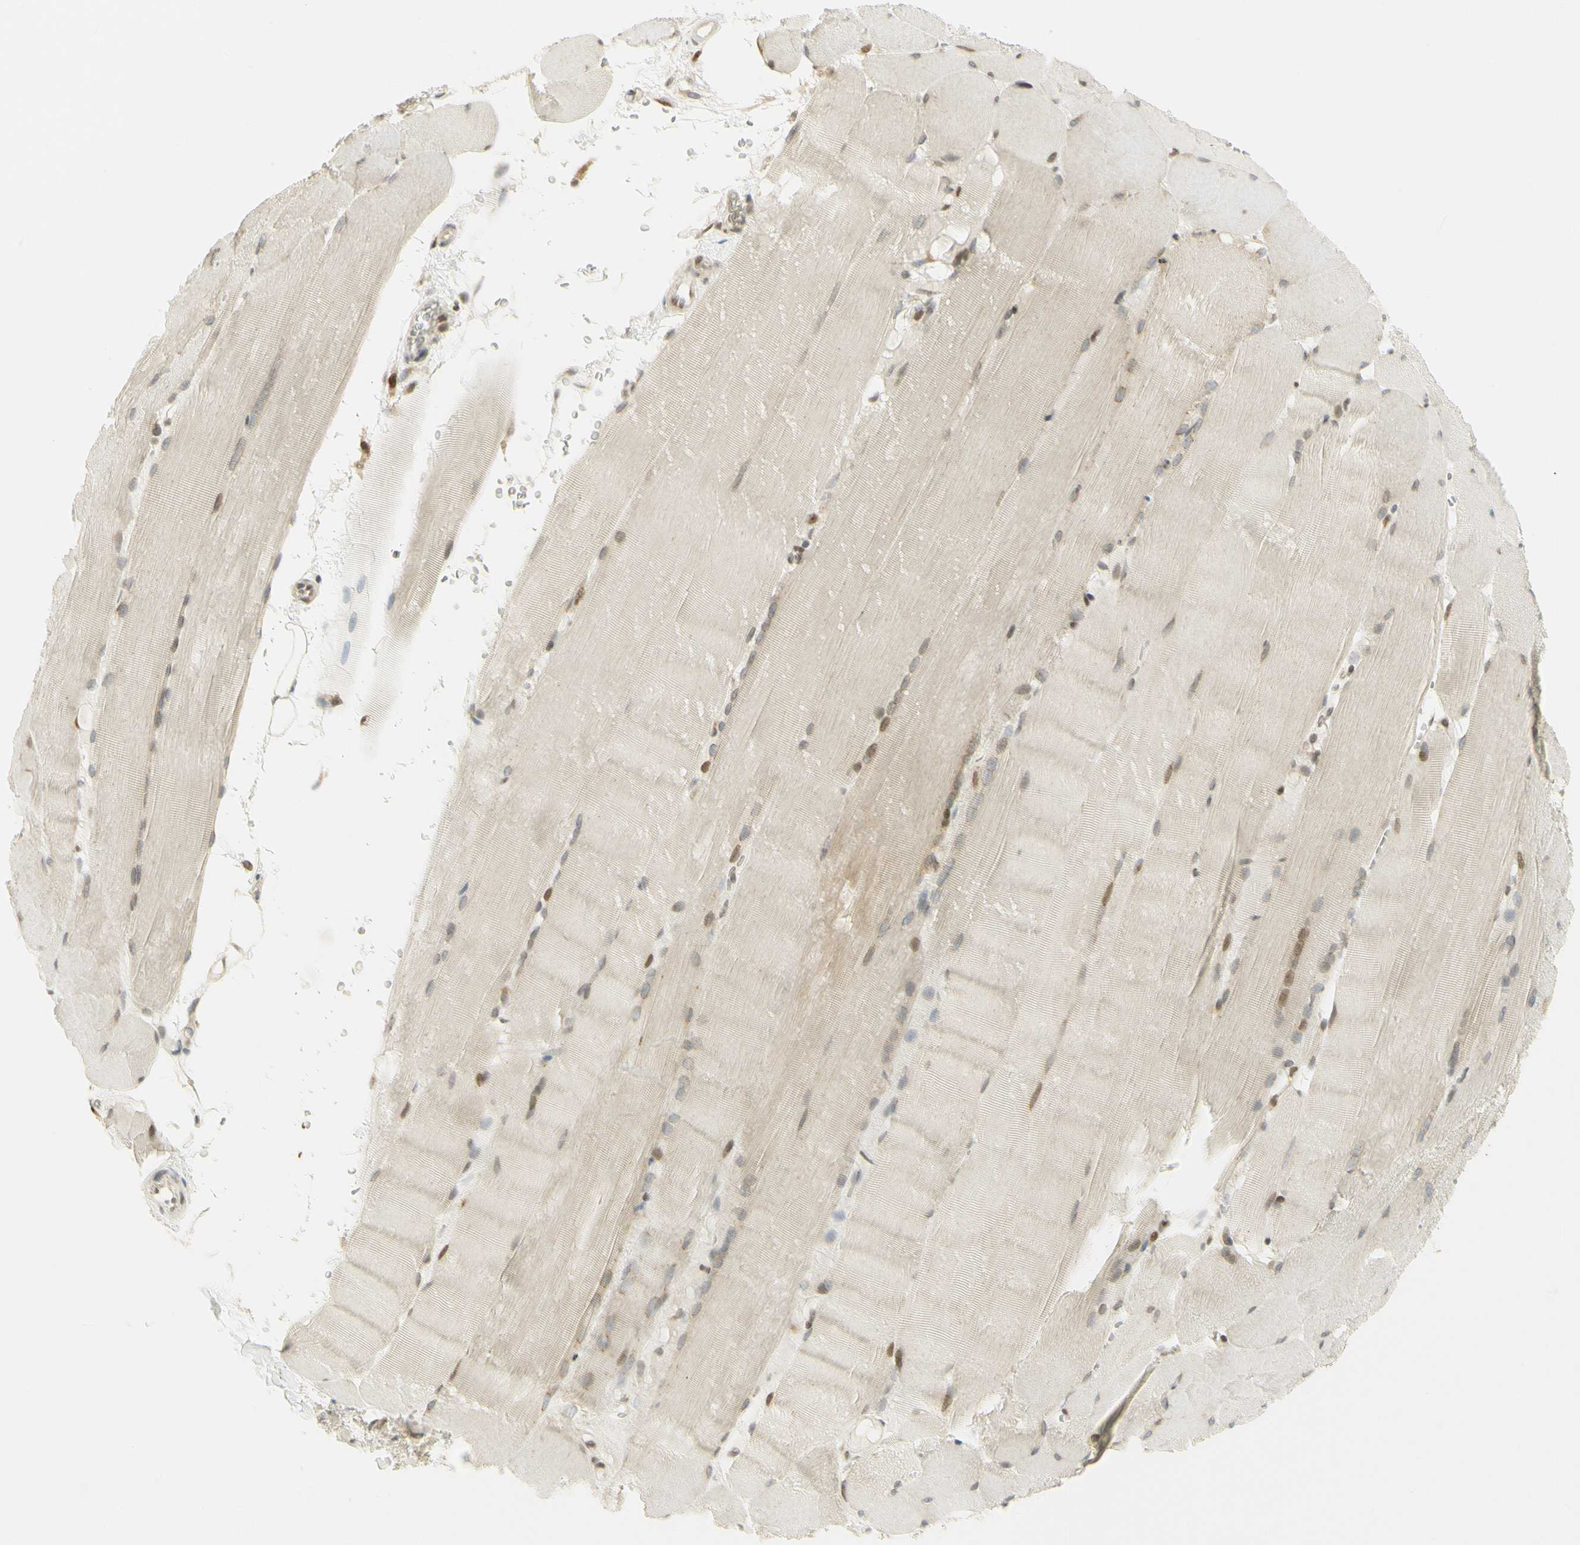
{"staining": {"intensity": "weak", "quantity": ">75%", "location": "cytoplasmic/membranous,nuclear"}, "tissue": "skeletal muscle", "cell_type": "Myocytes", "image_type": "normal", "snomed": [{"axis": "morphology", "description": "Normal tissue, NOS"}, {"axis": "topography", "description": "Skin"}, {"axis": "topography", "description": "Skeletal muscle"}], "caption": "Immunohistochemical staining of unremarkable human skeletal muscle demonstrates weak cytoplasmic/membranous,nuclear protein staining in approximately >75% of myocytes.", "gene": "KIF11", "patient": {"sex": "male", "age": 83}}